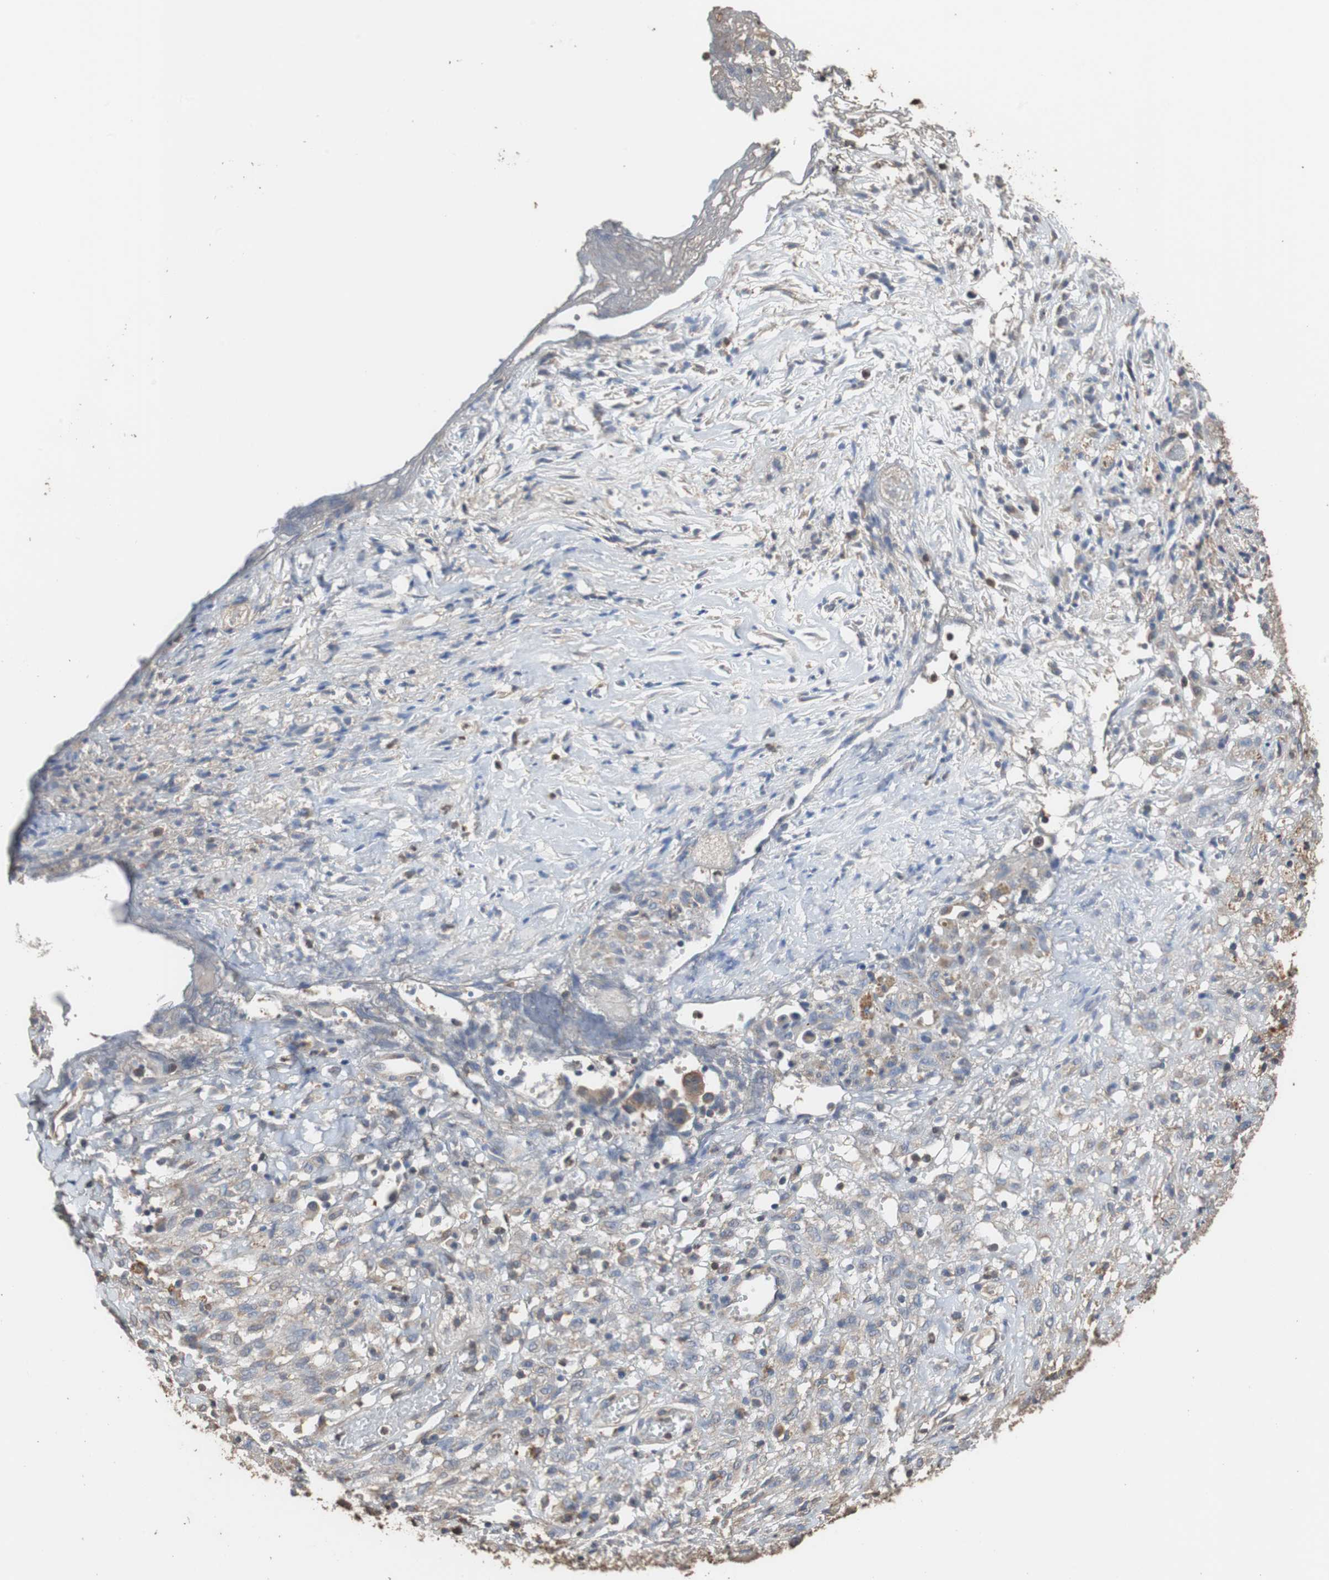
{"staining": {"intensity": "weak", "quantity": ">75%", "location": "cytoplasmic/membranous"}, "tissue": "ovarian cancer", "cell_type": "Tumor cells", "image_type": "cancer", "snomed": [{"axis": "morphology", "description": "Carcinoma, endometroid"}, {"axis": "topography", "description": "Ovary"}], "caption": "Approximately >75% of tumor cells in ovarian cancer demonstrate weak cytoplasmic/membranous protein staining as visualized by brown immunohistochemical staining.", "gene": "SCIMP", "patient": {"sex": "female", "age": 42}}